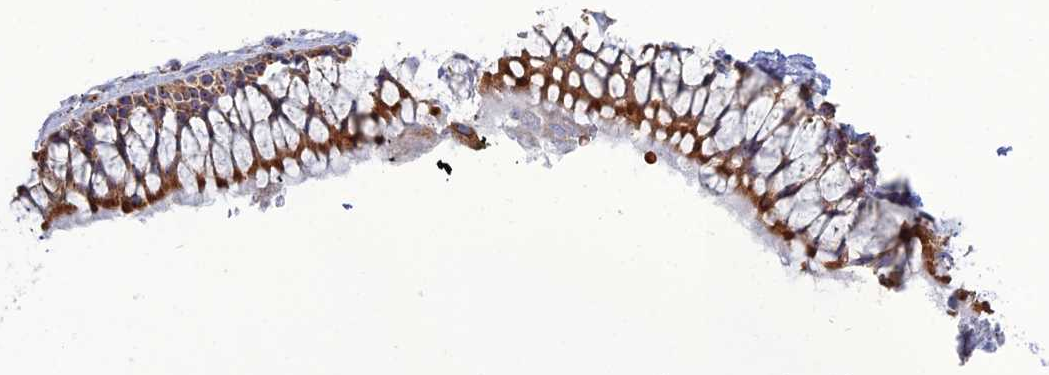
{"staining": {"intensity": "strong", "quantity": ">75%", "location": "cytoplasmic/membranous"}, "tissue": "nasopharynx", "cell_type": "Respiratory epithelial cells", "image_type": "normal", "snomed": [{"axis": "morphology", "description": "Normal tissue, NOS"}, {"axis": "morphology", "description": "Inflammation, NOS"}, {"axis": "morphology", "description": "Malignant melanoma, Metastatic site"}, {"axis": "topography", "description": "Nasopharynx"}], "caption": "Brown immunohistochemical staining in benign human nasopharynx reveals strong cytoplasmic/membranous positivity in approximately >75% of respiratory epithelial cells.", "gene": "SLC35F4", "patient": {"sex": "male", "age": 70}}